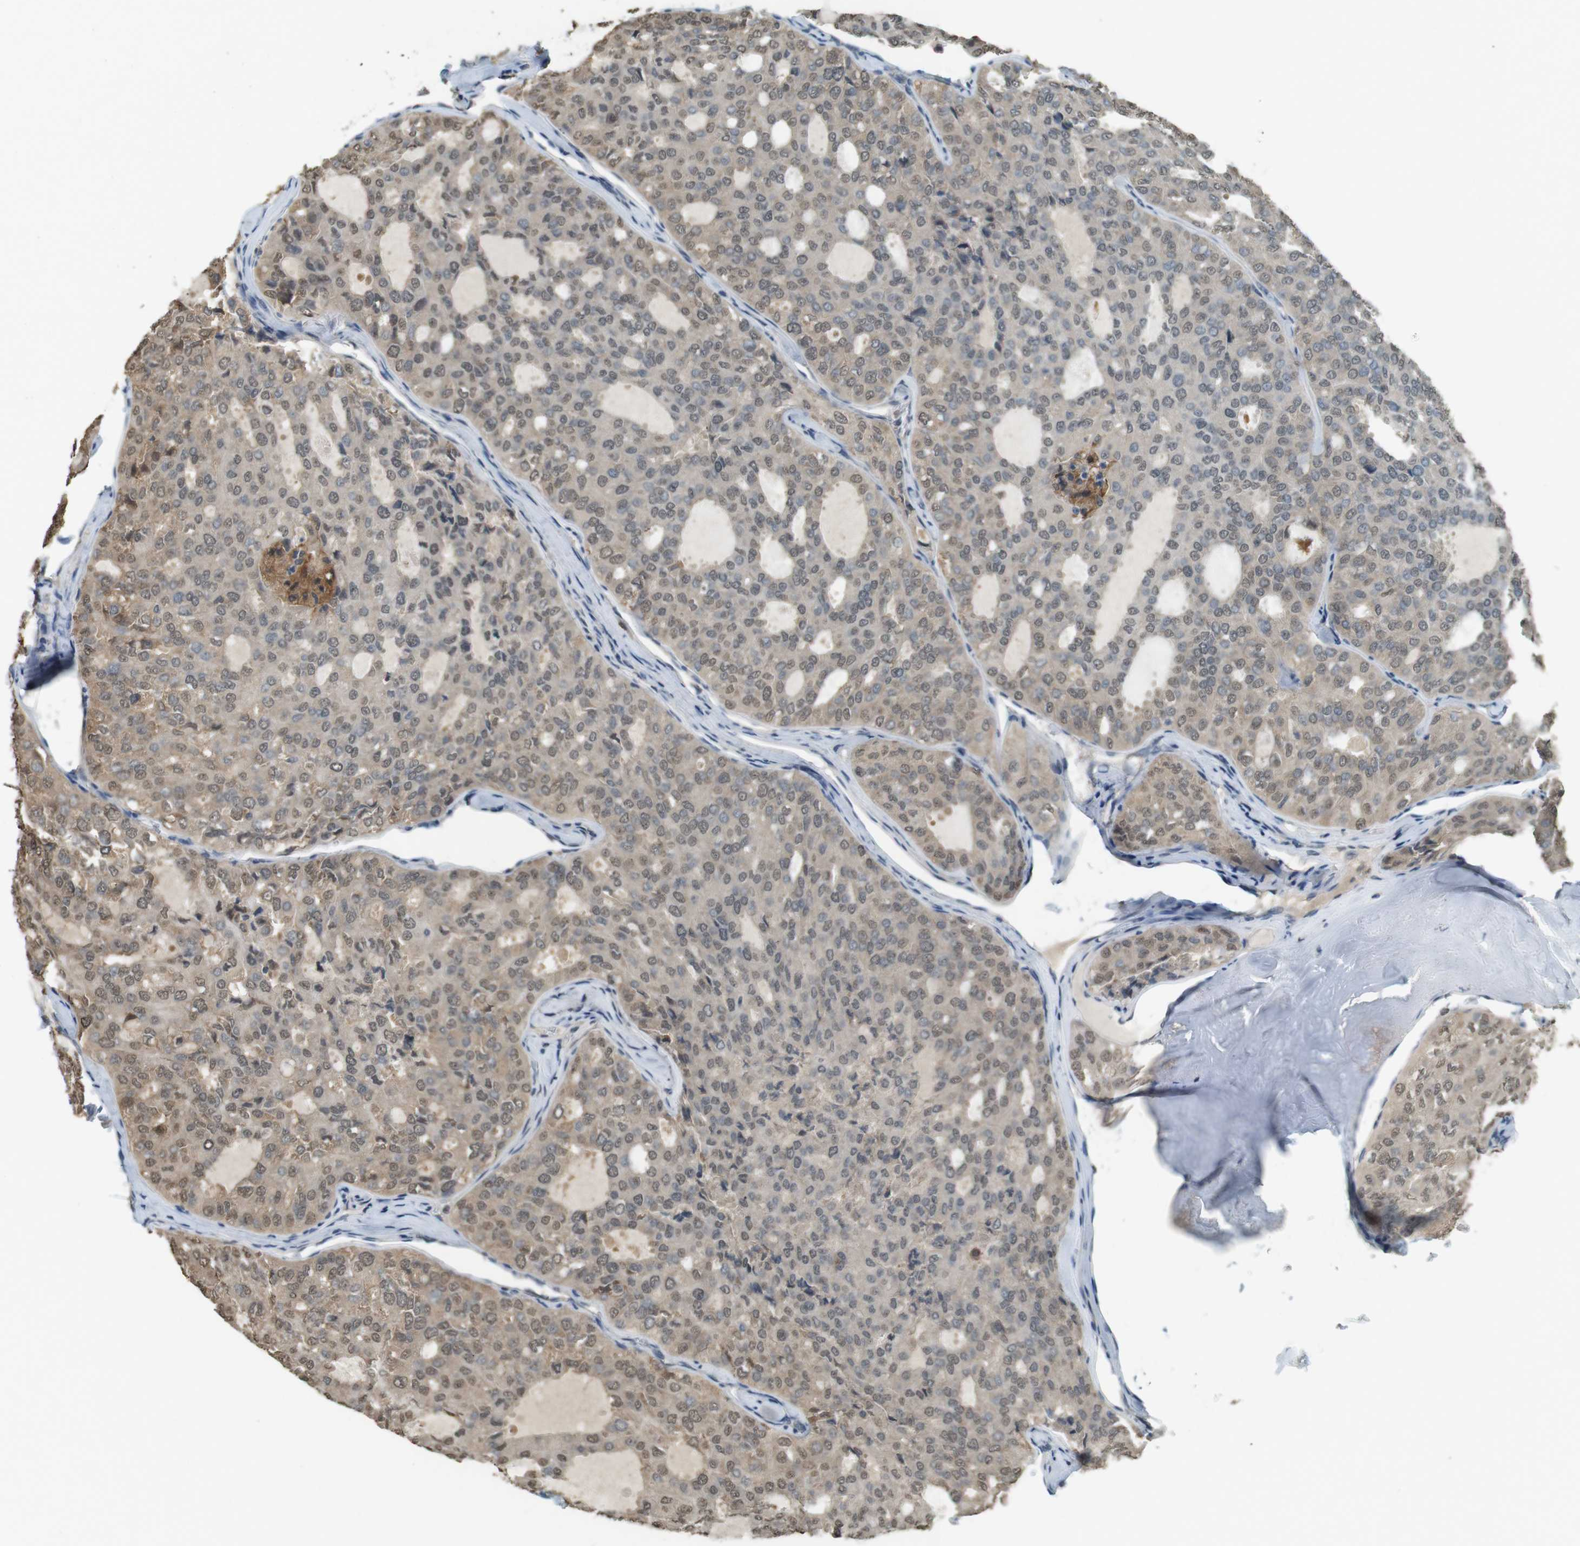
{"staining": {"intensity": "weak", "quantity": ">75%", "location": "cytoplasmic/membranous,nuclear"}, "tissue": "thyroid cancer", "cell_type": "Tumor cells", "image_type": "cancer", "snomed": [{"axis": "morphology", "description": "Follicular adenoma carcinoma, NOS"}, {"axis": "topography", "description": "Thyroid gland"}], "caption": "Thyroid cancer (follicular adenoma carcinoma) stained with a protein marker shows weak staining in tumor cells.", "gene": "CDK14", "patient": {"sex": "male", "age": 75}}